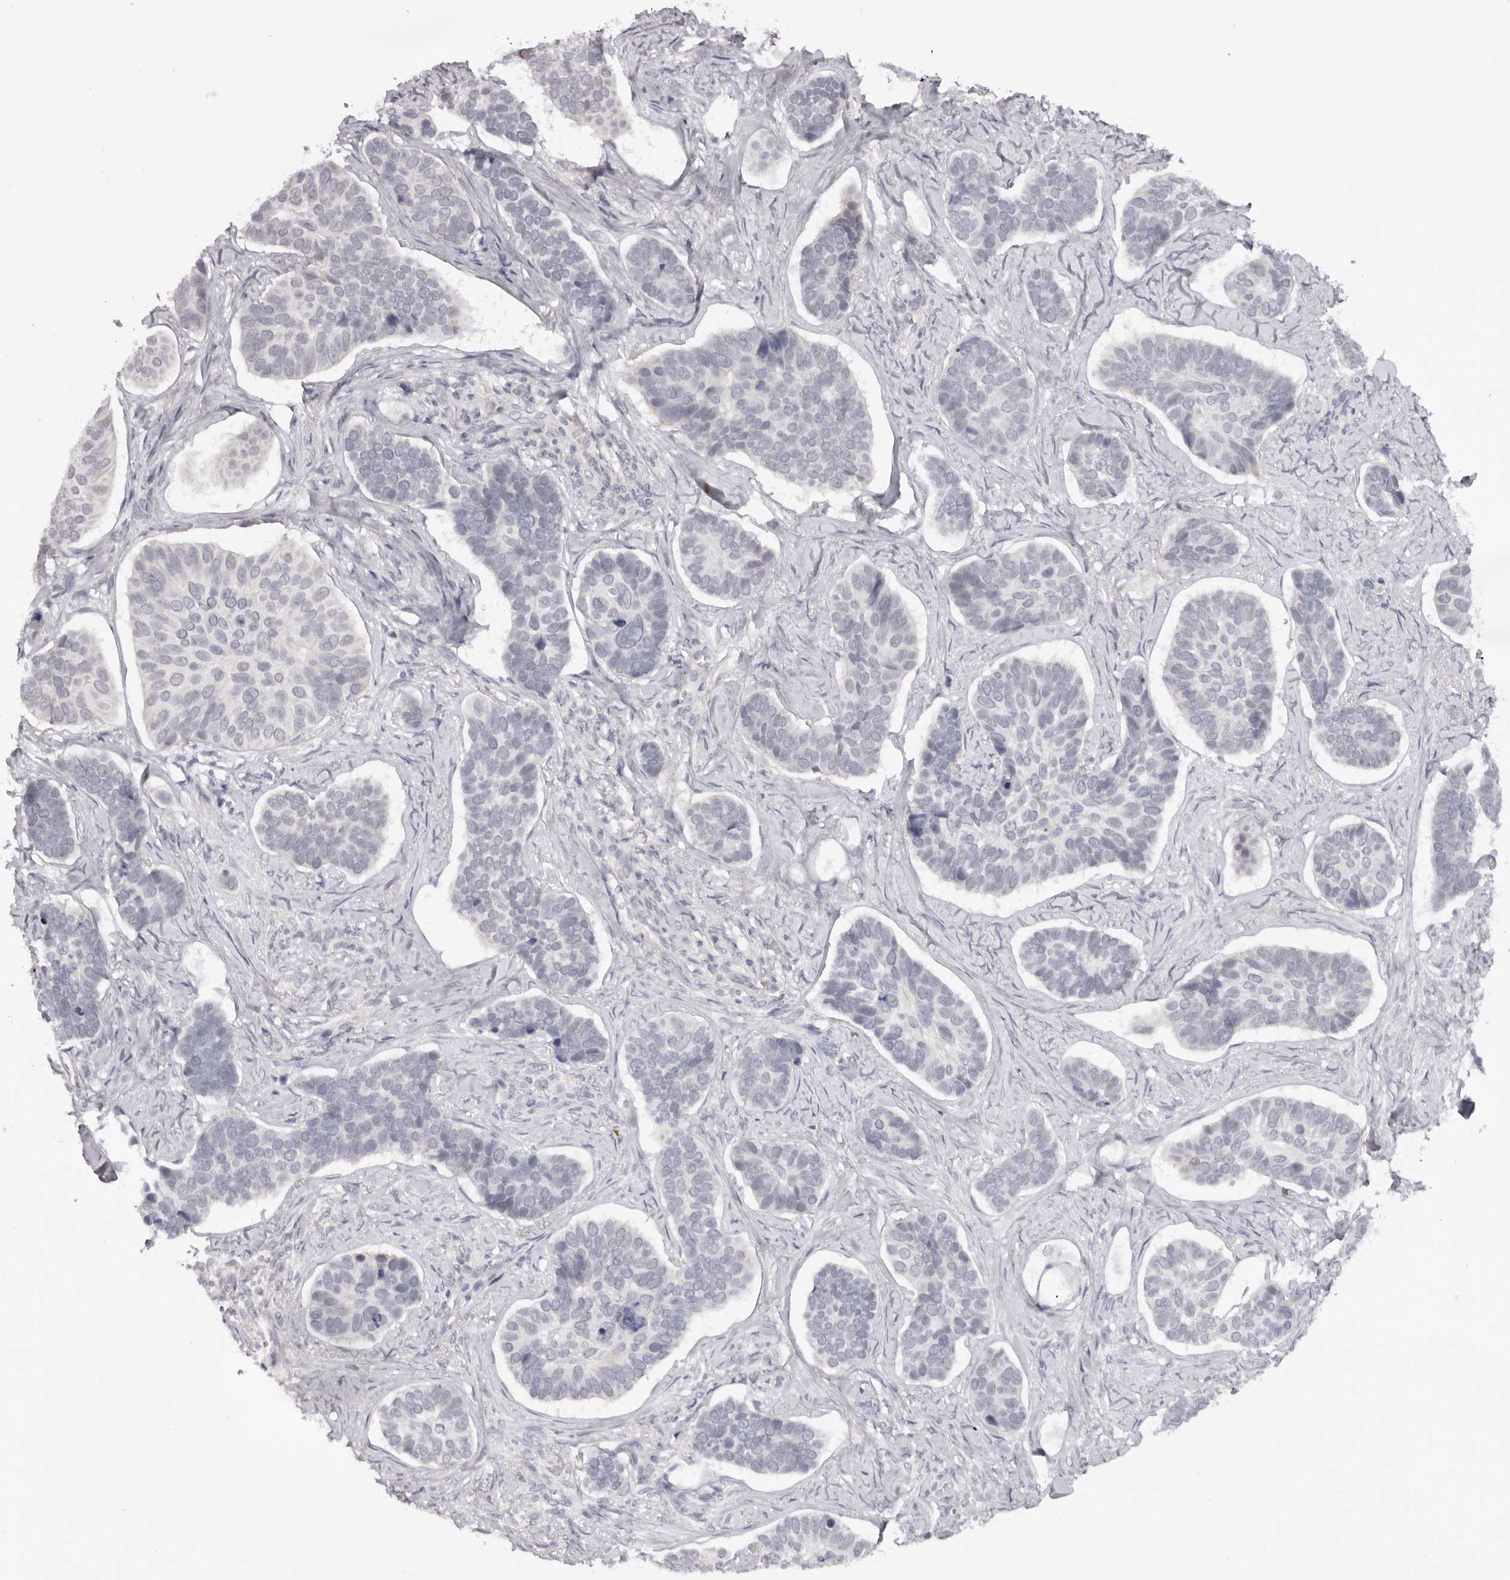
{"staining": {"intensity": "negative", "quantity": "none", "location": "none"}, "tissue": "skin cancer", "cell_type": "Tumor cells", "image_type": "cancer", "snomed": [{"axis": "morphology", "description": "Basal cell carcinoma"}, {"axis": "topography", "description": "Skin"}], "caption": "Micrograph shows no protein expression in tumor cells of skin cancer (basal cell carcinoma) tissue. (Immunohistochemistry (ihc), brightfield microscopy, high magnification).", "gene": "TNR", "patient": {"sex": "male", "age": 62}}